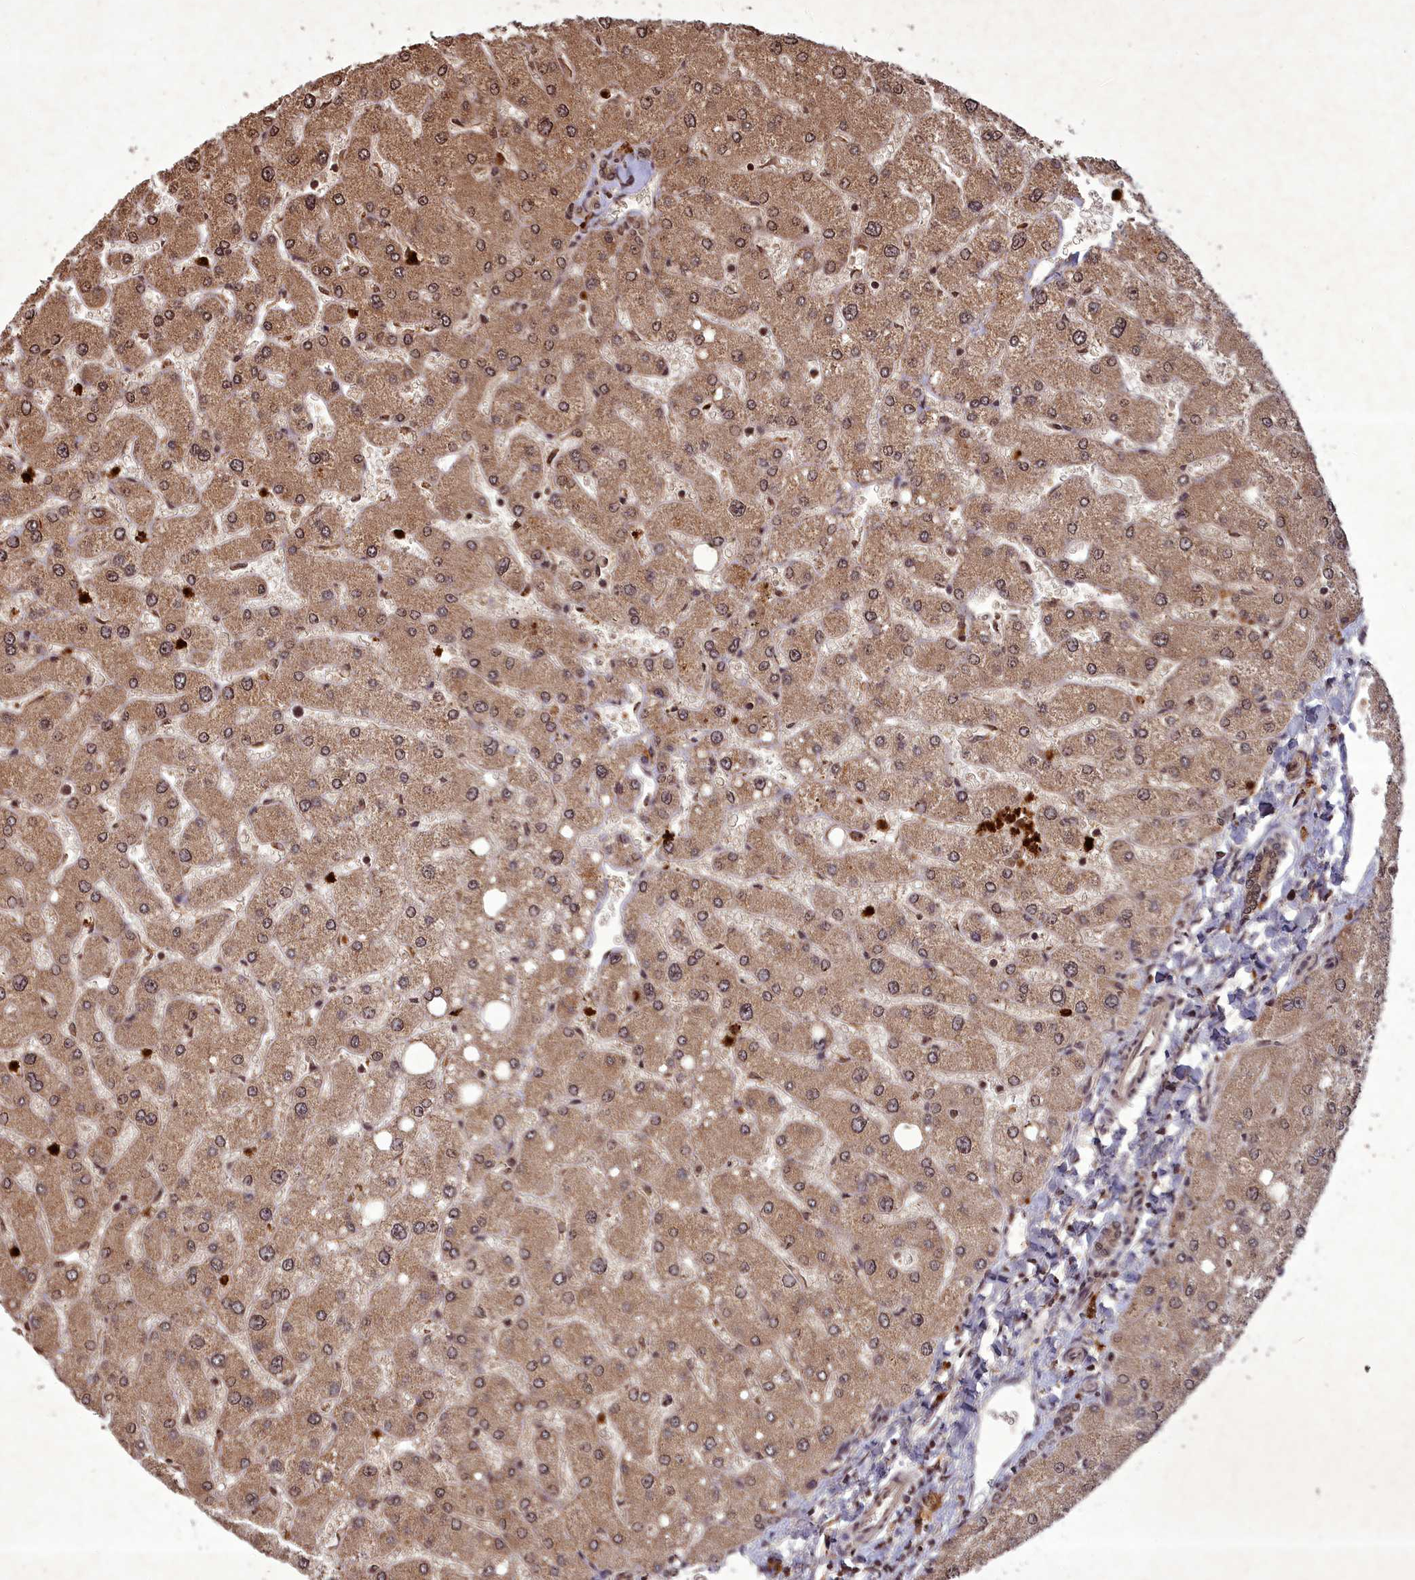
{"staining": {"intensity": "weak", "quantity": ">75%", "location": "nuclear"}, "tissue": "liver", "cell_type": "Cholangiocytes", "image_type": "normal", "snomed": [{"axis": "morphology", "description": "Normal tissue, NOS"}, {"axis": "topography", "description": "Liver"}], "caption": "Liver stained with DAB IHC displays low levels of weak nuclear positivity in approximately >75% of cholangiocytes.", "gene": "SRMS", "patient": {"sex": "male", "age": 55}}